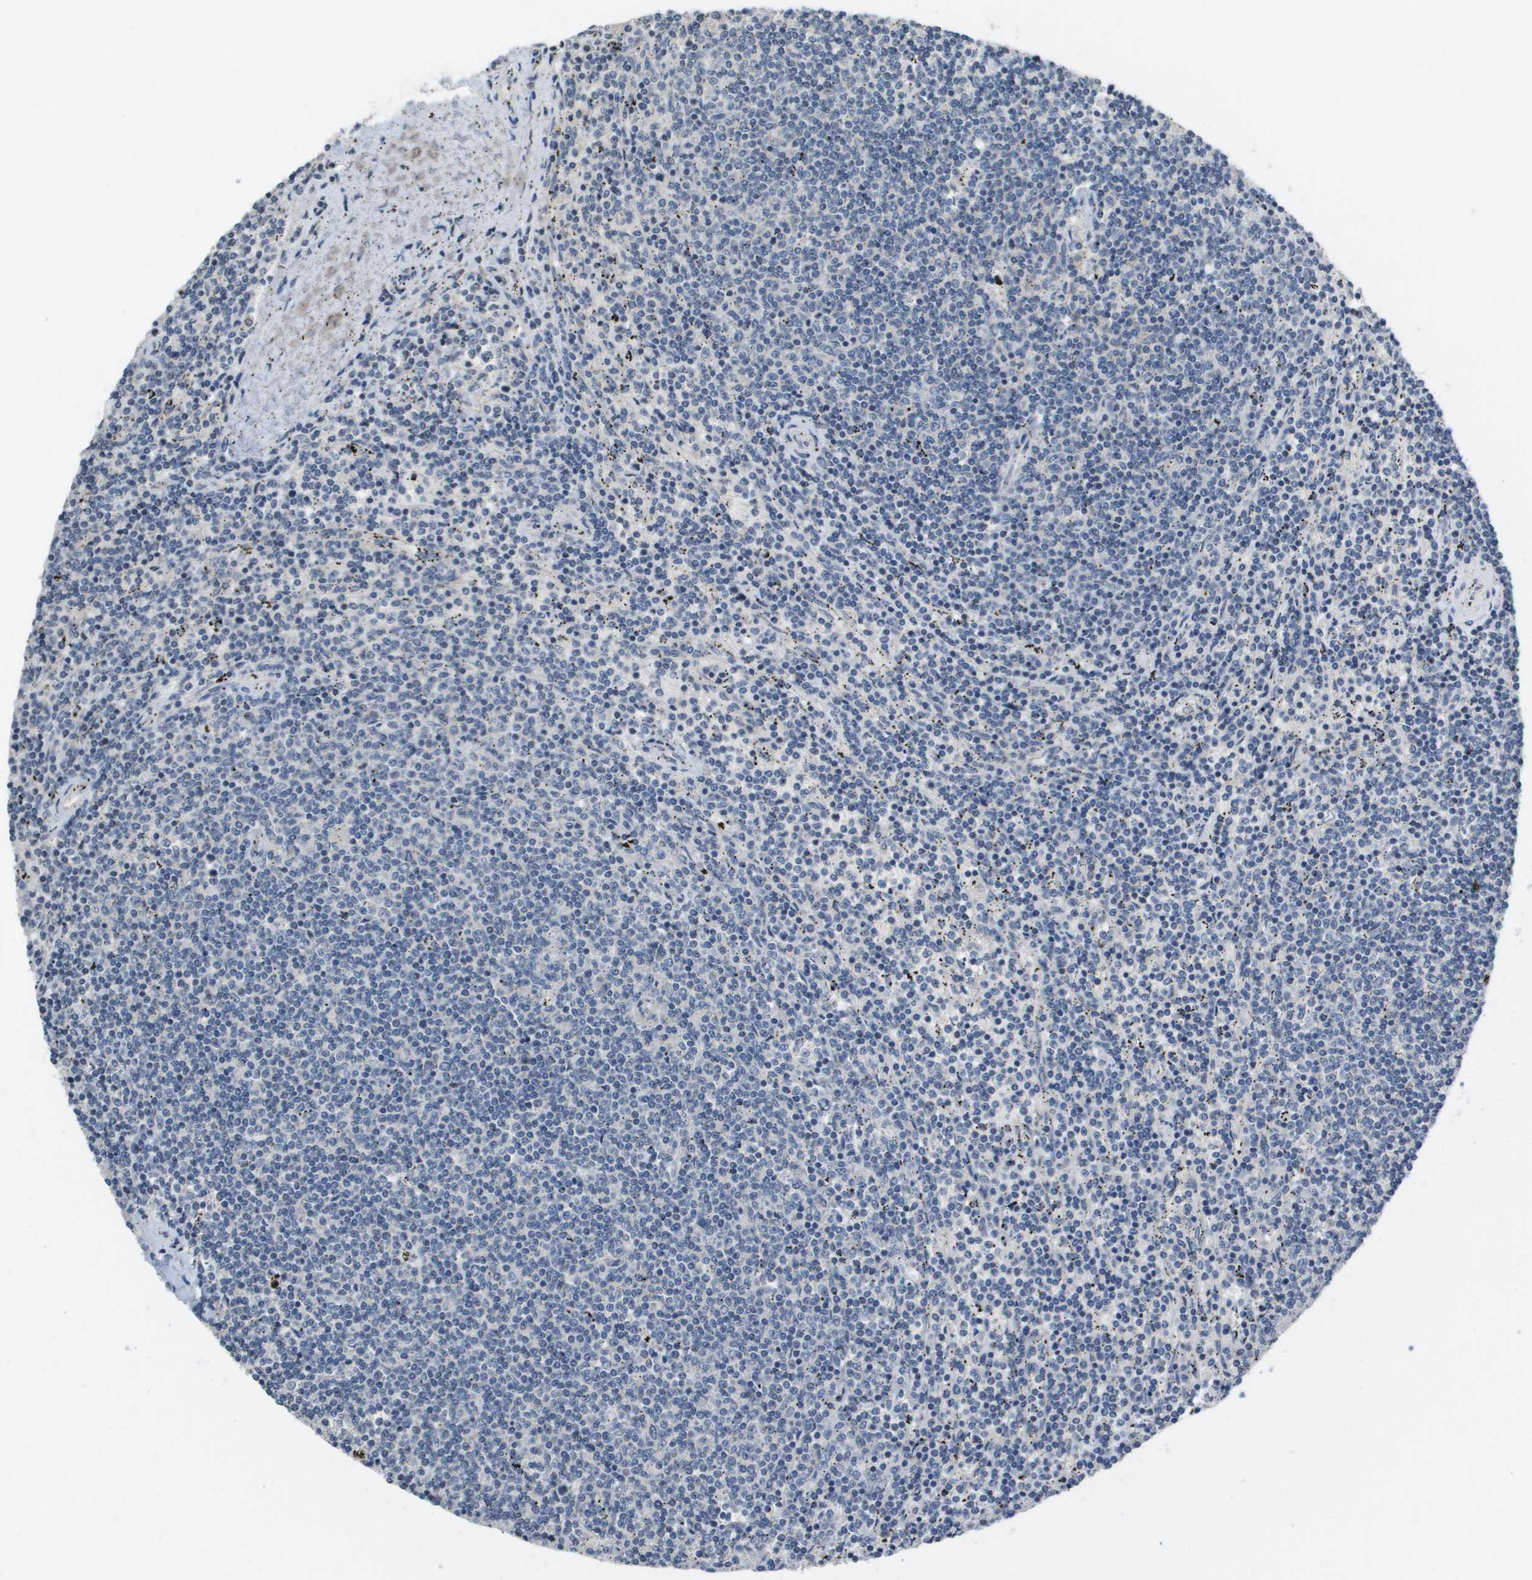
{"staining": {"intensity": "negative", "quantity": "none", "location": "none"}, "tissue": "lymphoma", "cell_type": "Tumor cells", "image_type": "cancer", "snomed": [{"axis": "morphology", "description": "Malignant lymphoma, non-Hodgkin's type, Low grade"}, {"axis": "topography", "description": "Spleen"}], "caption": "This is an immunohistochemistry (IHC) histopathology image of human lymphoma. There is no expression in tumor cells.", "gene": "CAPN11", "patient": {"sex": "female", "age": 50}}